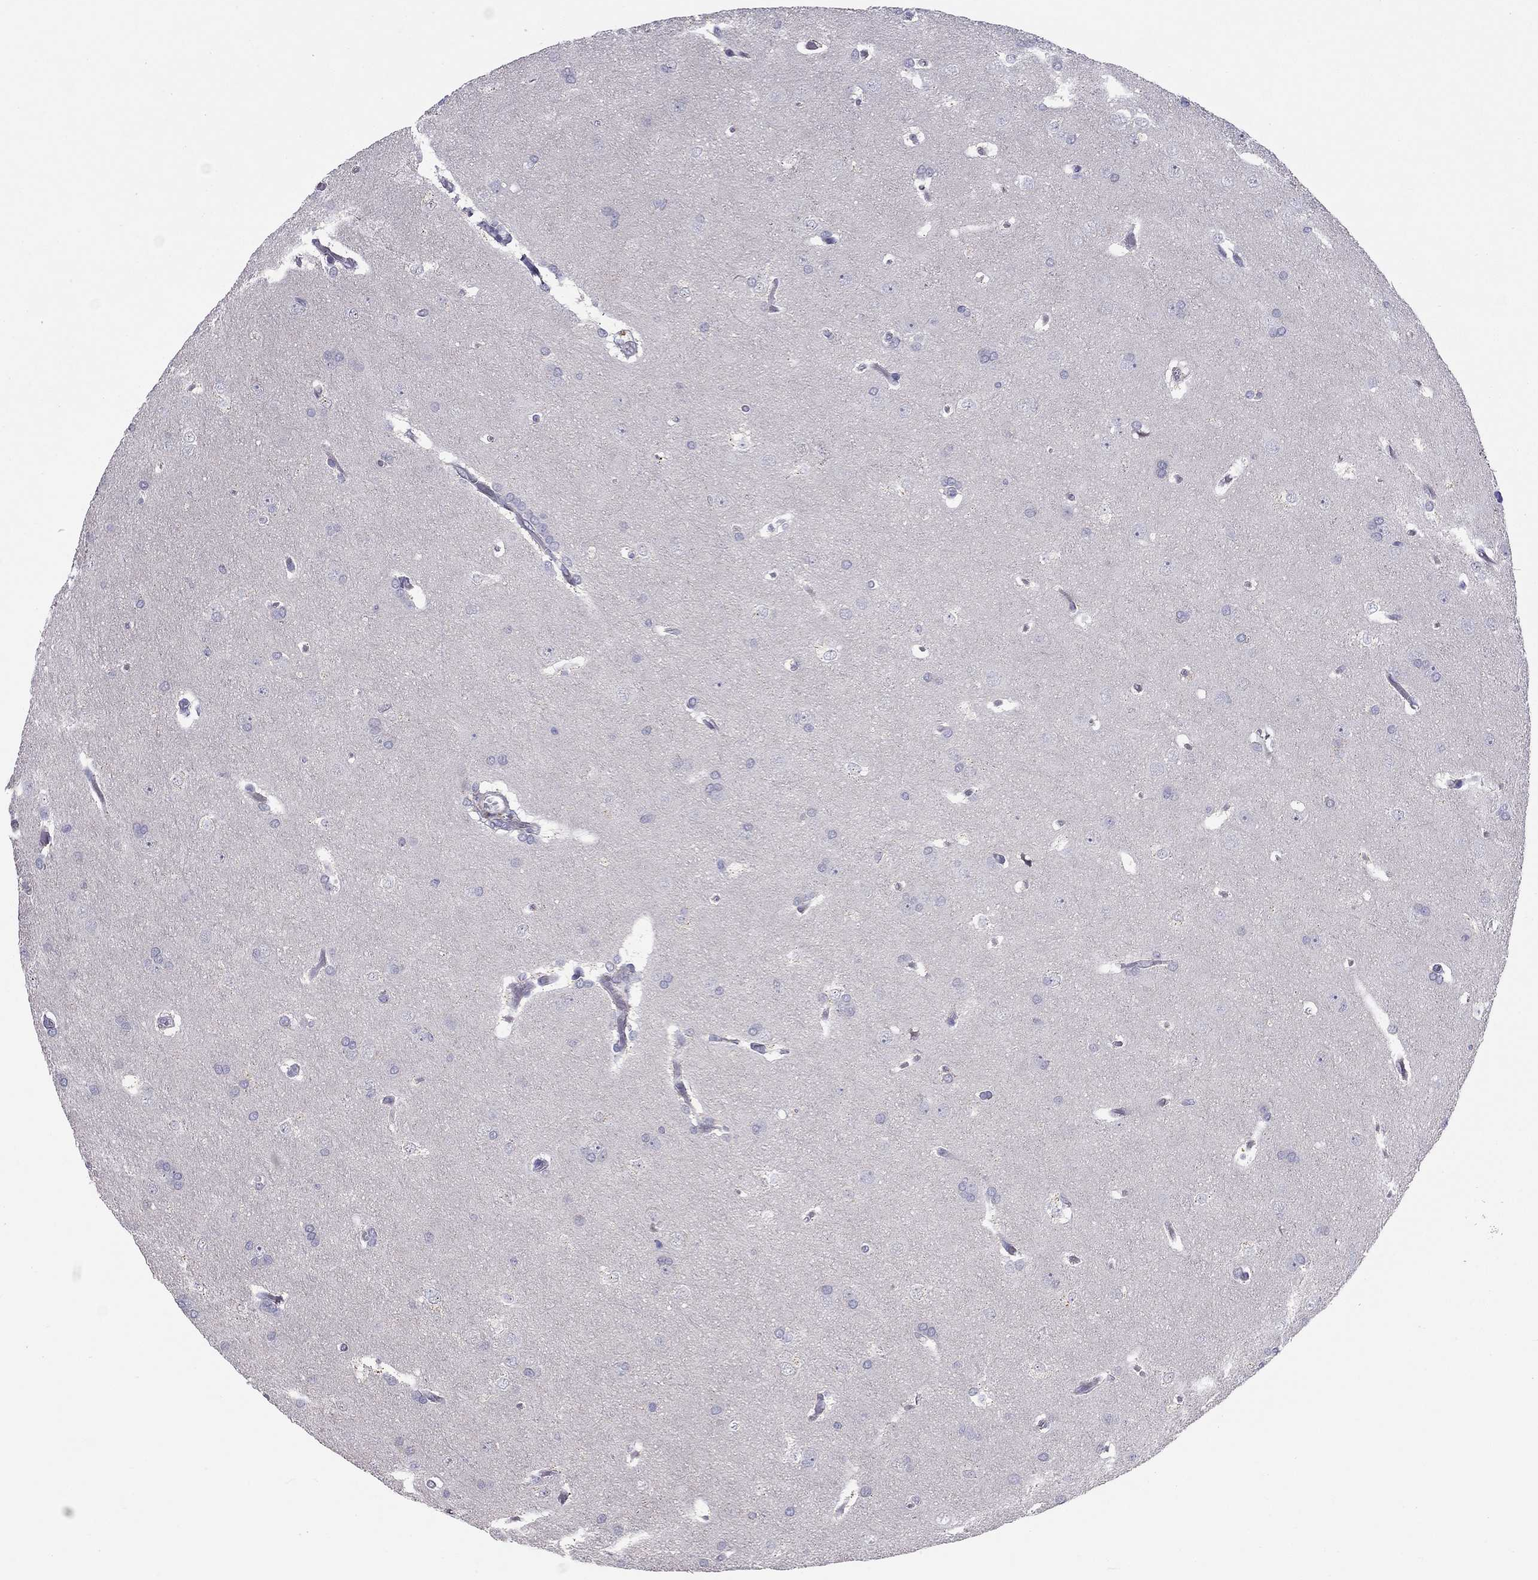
{"staining": {"intensity": "negative", "quantity": "none", "location": "none"}, "tissue": "glioma", "cell_type": "Tumor cells", "image_type": "cancer", "snomed": [{"axis": "morphology", "description": "Glioma, malignant, Low grade"}, {"axis": "topography", "description": "Brain"}], "caption": "IHC of glioma displays no expression in tumor cells.", "gene": "SYTL2", "patient": {"sex": "female", "age": 32}}